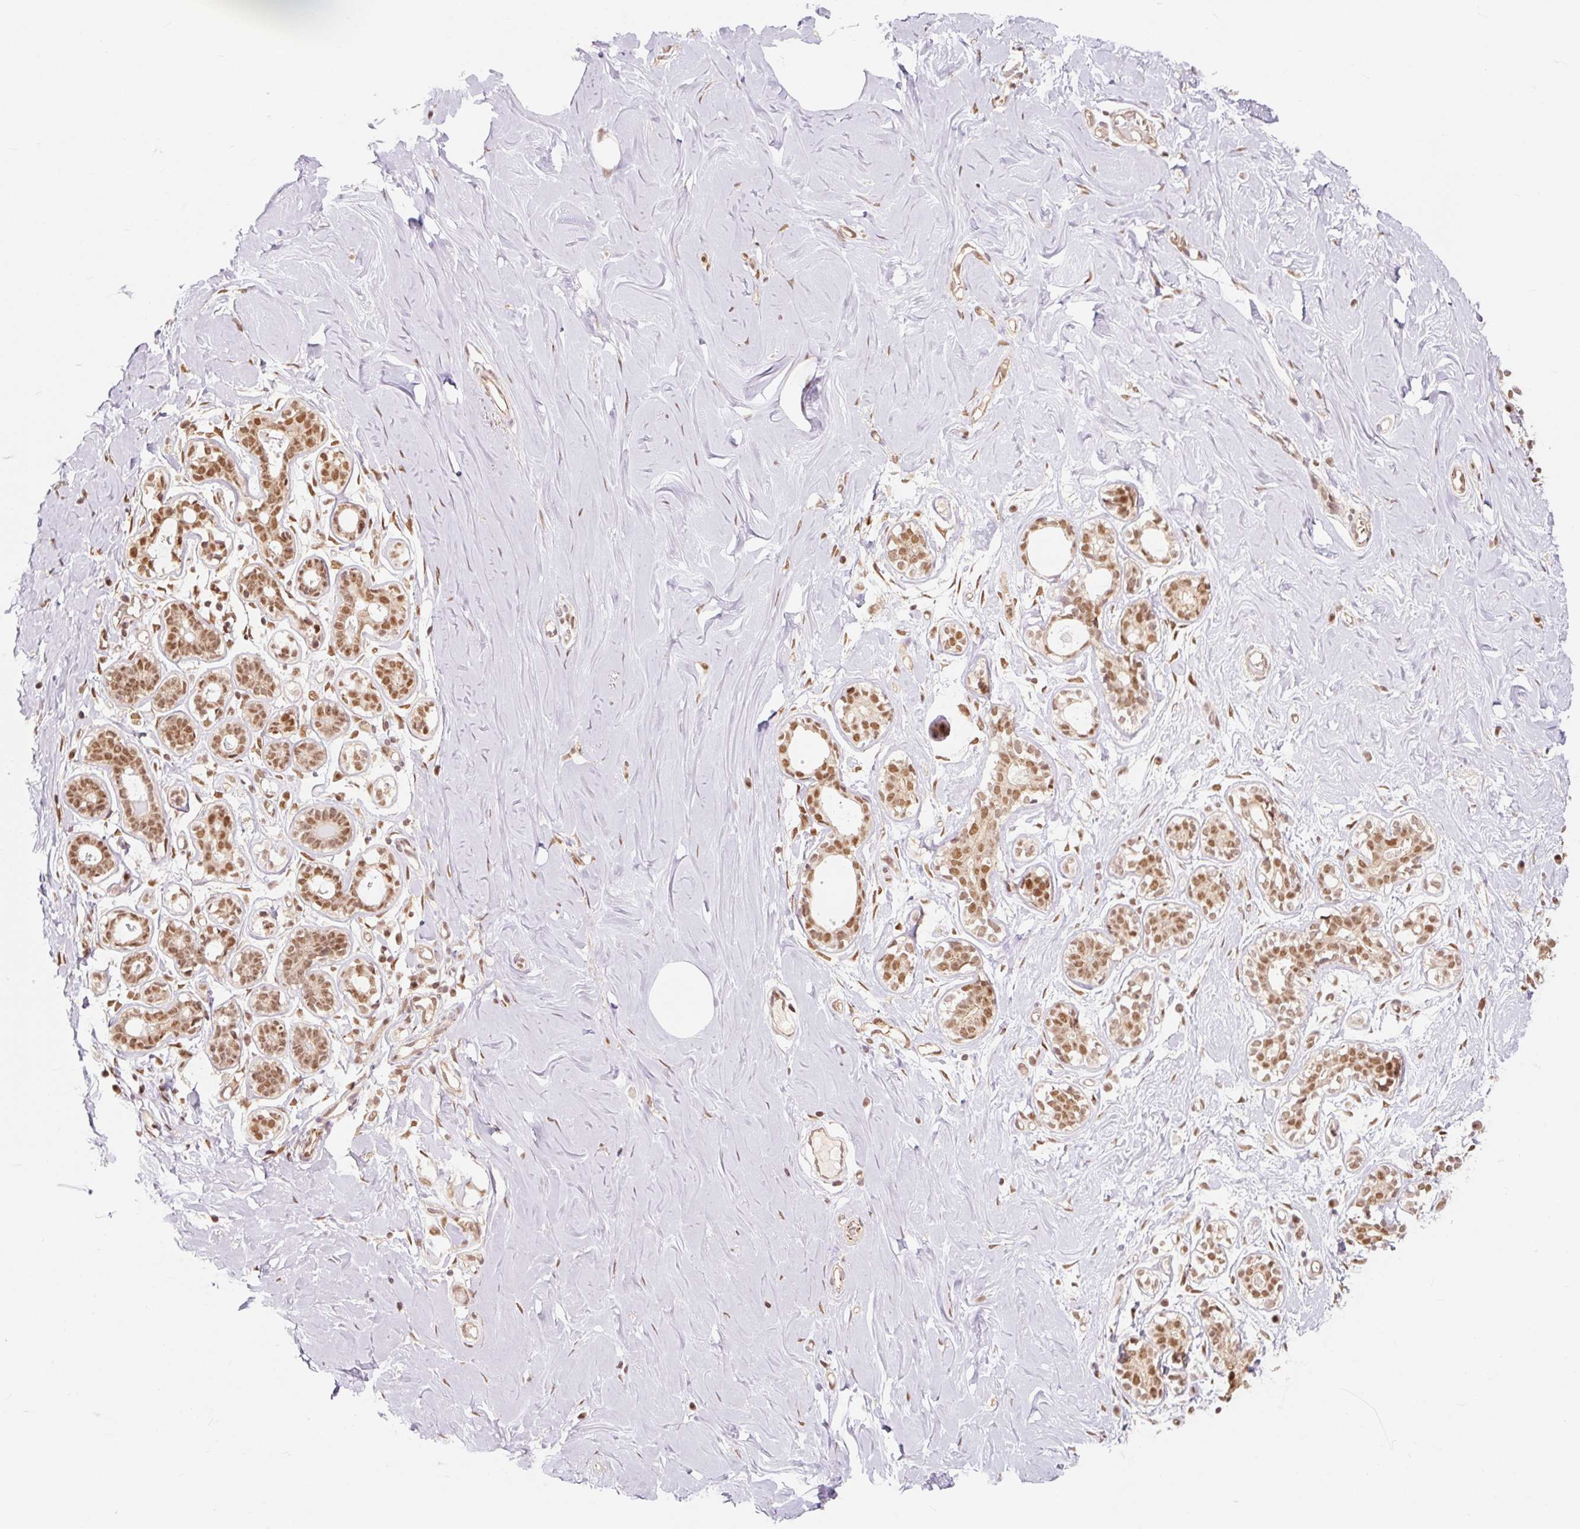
{"staining": {"intensity": "negative", "quantity": "none", "location": "none"}, "tissue": "breast", "cell_type": "Adipocytes", "image_type": "normal", "snomed": [{"axis": "morphology", "description": "Normal tissue, NOS"}, {"axis": "topography", "description": "Breast"}], "caption": "Human breast stained for a protein using IHC reveals no positivity in adipocytes.", "gene": "CSTF1", "patient": {"sex": "female", "age": 27}}